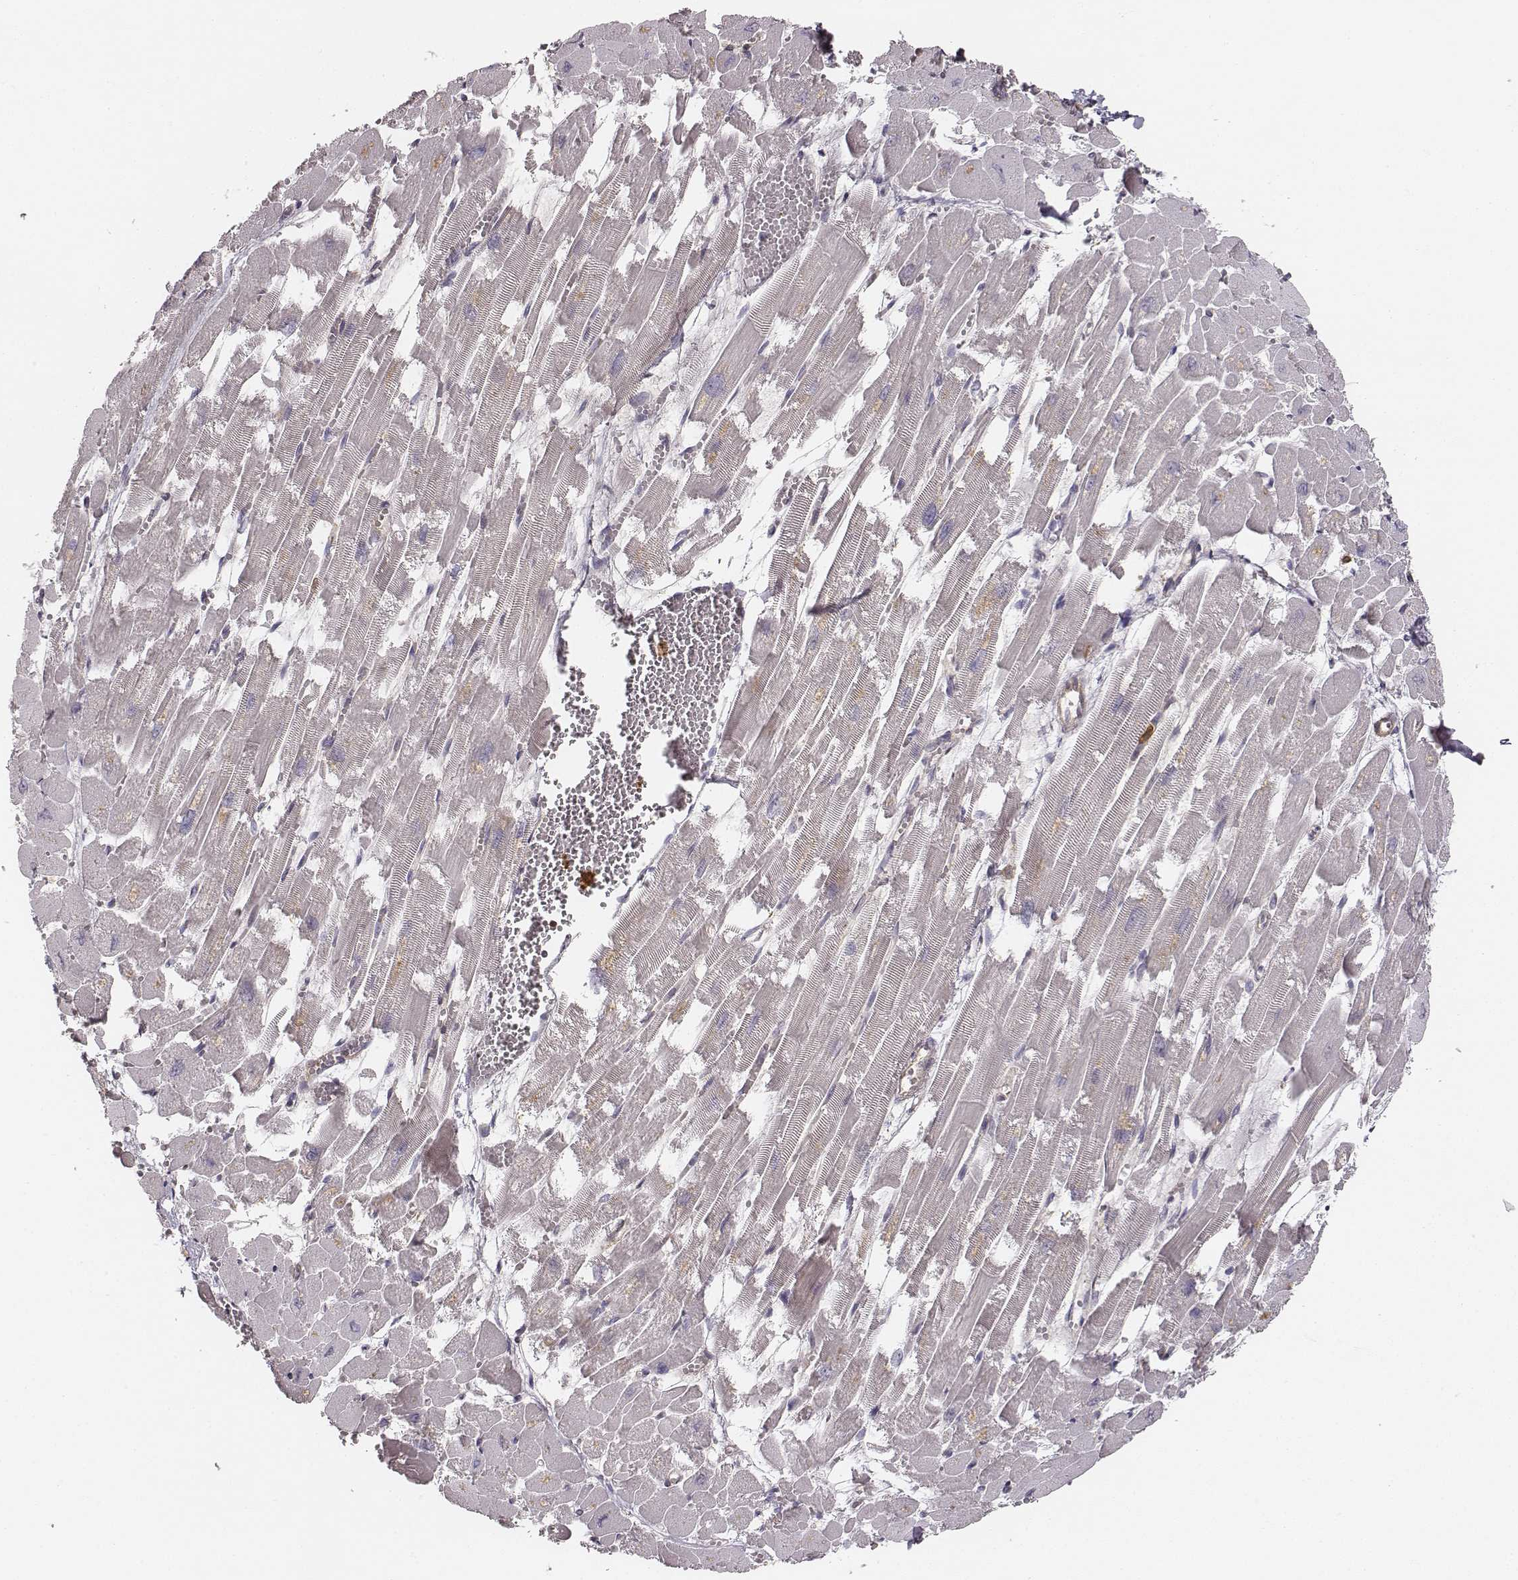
{"staining": {"intensity": "negative", "quantity": "none", "location": "none"}, "tissue": "heart muscle", "cell_type": "Cardiomyocytes", "image_type": "normal", "snomed": [{"axis": "morphology", "description": "Normal tissue, NOS"}, {"axis": "topography", "description": "Heart"}], "caption": "Immunohistochemistry histopathology image of unremarkable heart muscle stained for a protein (brown), which shows no positivity in cardiomyocytes. The staining is performed using DAB brown chromogen with nuclei counter-stained in using hematoxylin.", "gene": "ZYX", "patient": {"sex": "female", "age": 52}}